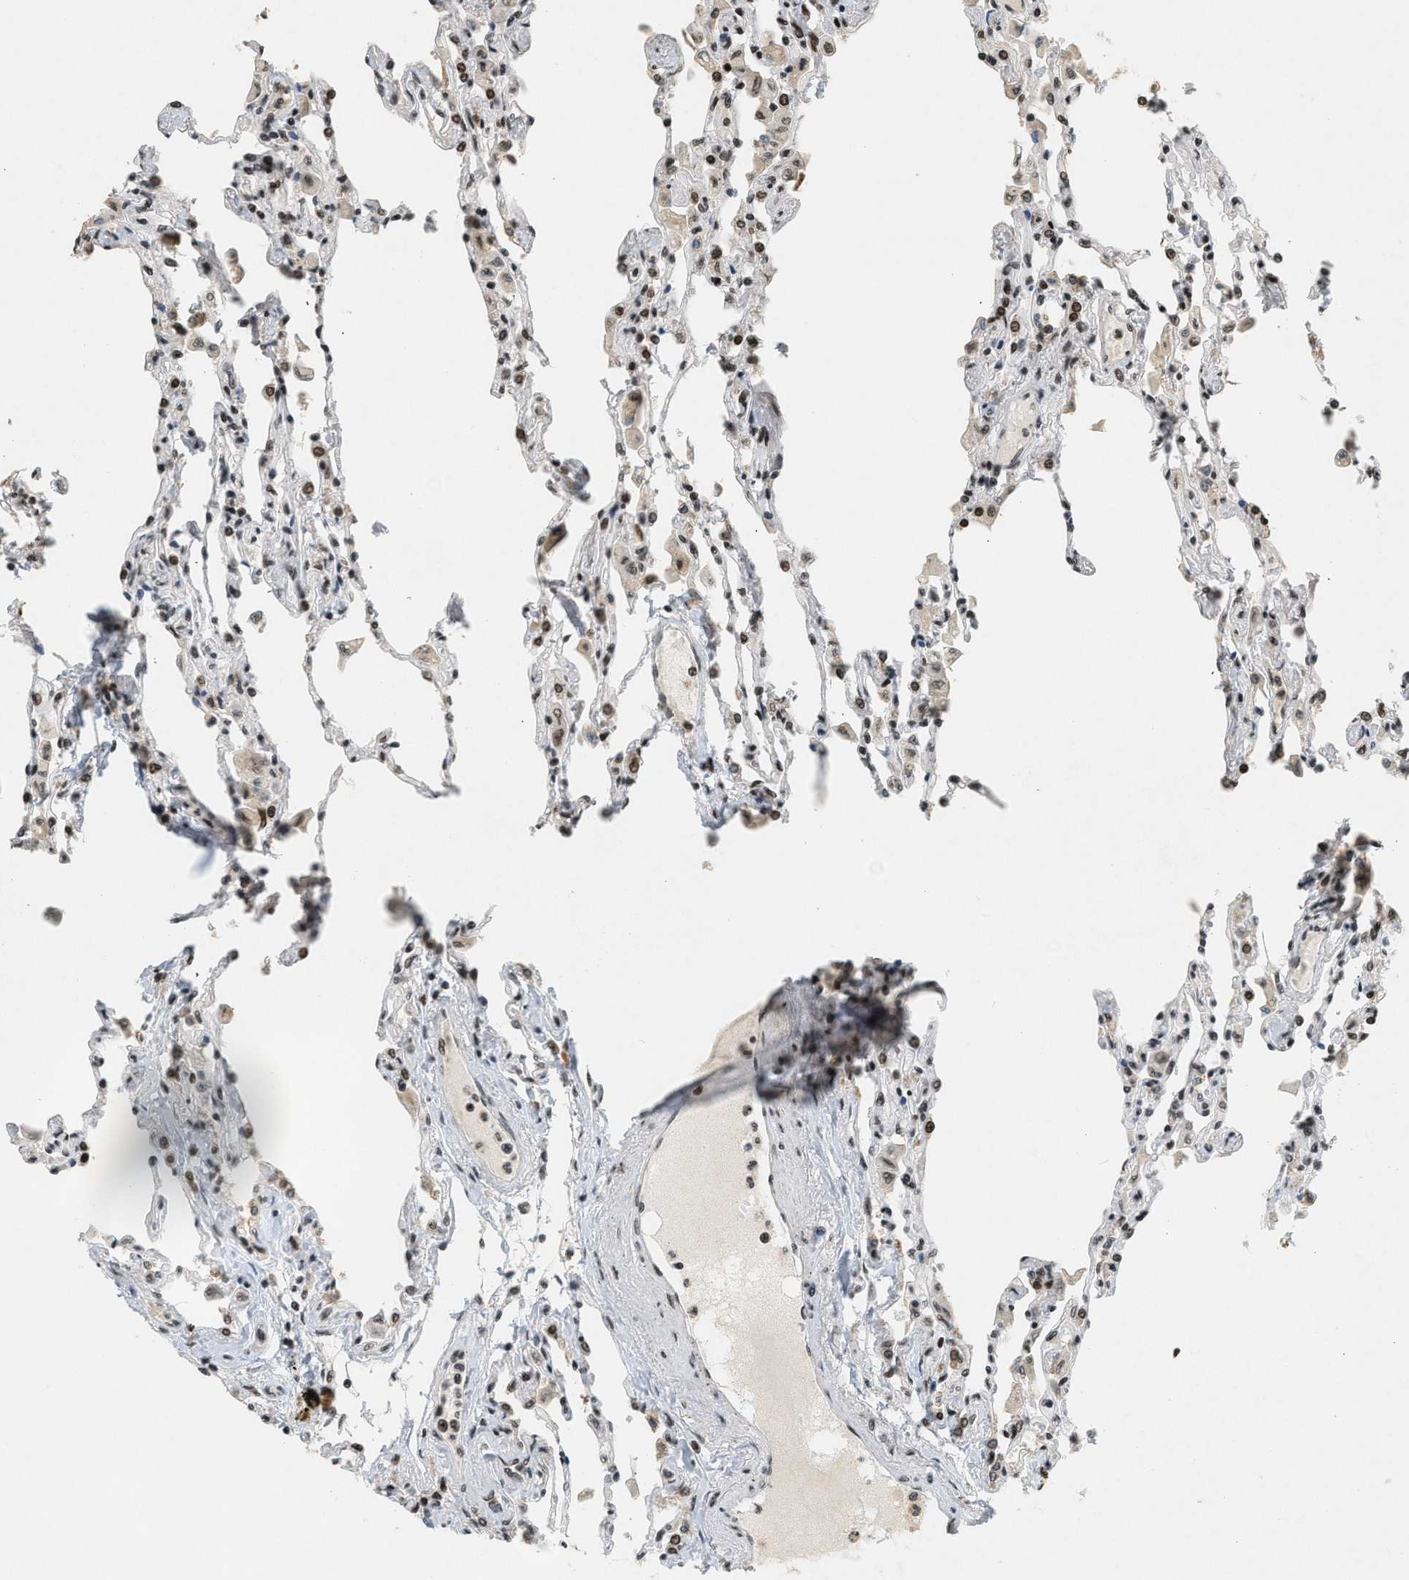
{"staining": {"intensity": "strong", "quantity": ">75%", "location": "nuclear"}, "tissue": "lung", "cell_type": "Alveolar cells", "image_type": "normal", "snomed": [{"axis": "morphology", "description": "Normal tissue, NOS"}, {"axis": "topography", "description": "Bronchus"}, {"axis": "topography", "description": "Lung"}], "caption": "The immunohistochemical stain shows strong nuclear positivity in alveolar cells of unremarkable lung. (brown staining indicates protein expression, while blue staining denotes nuclei).", "gene": "SMARCB1", "patient": {"sex": "female", "age": 49}}